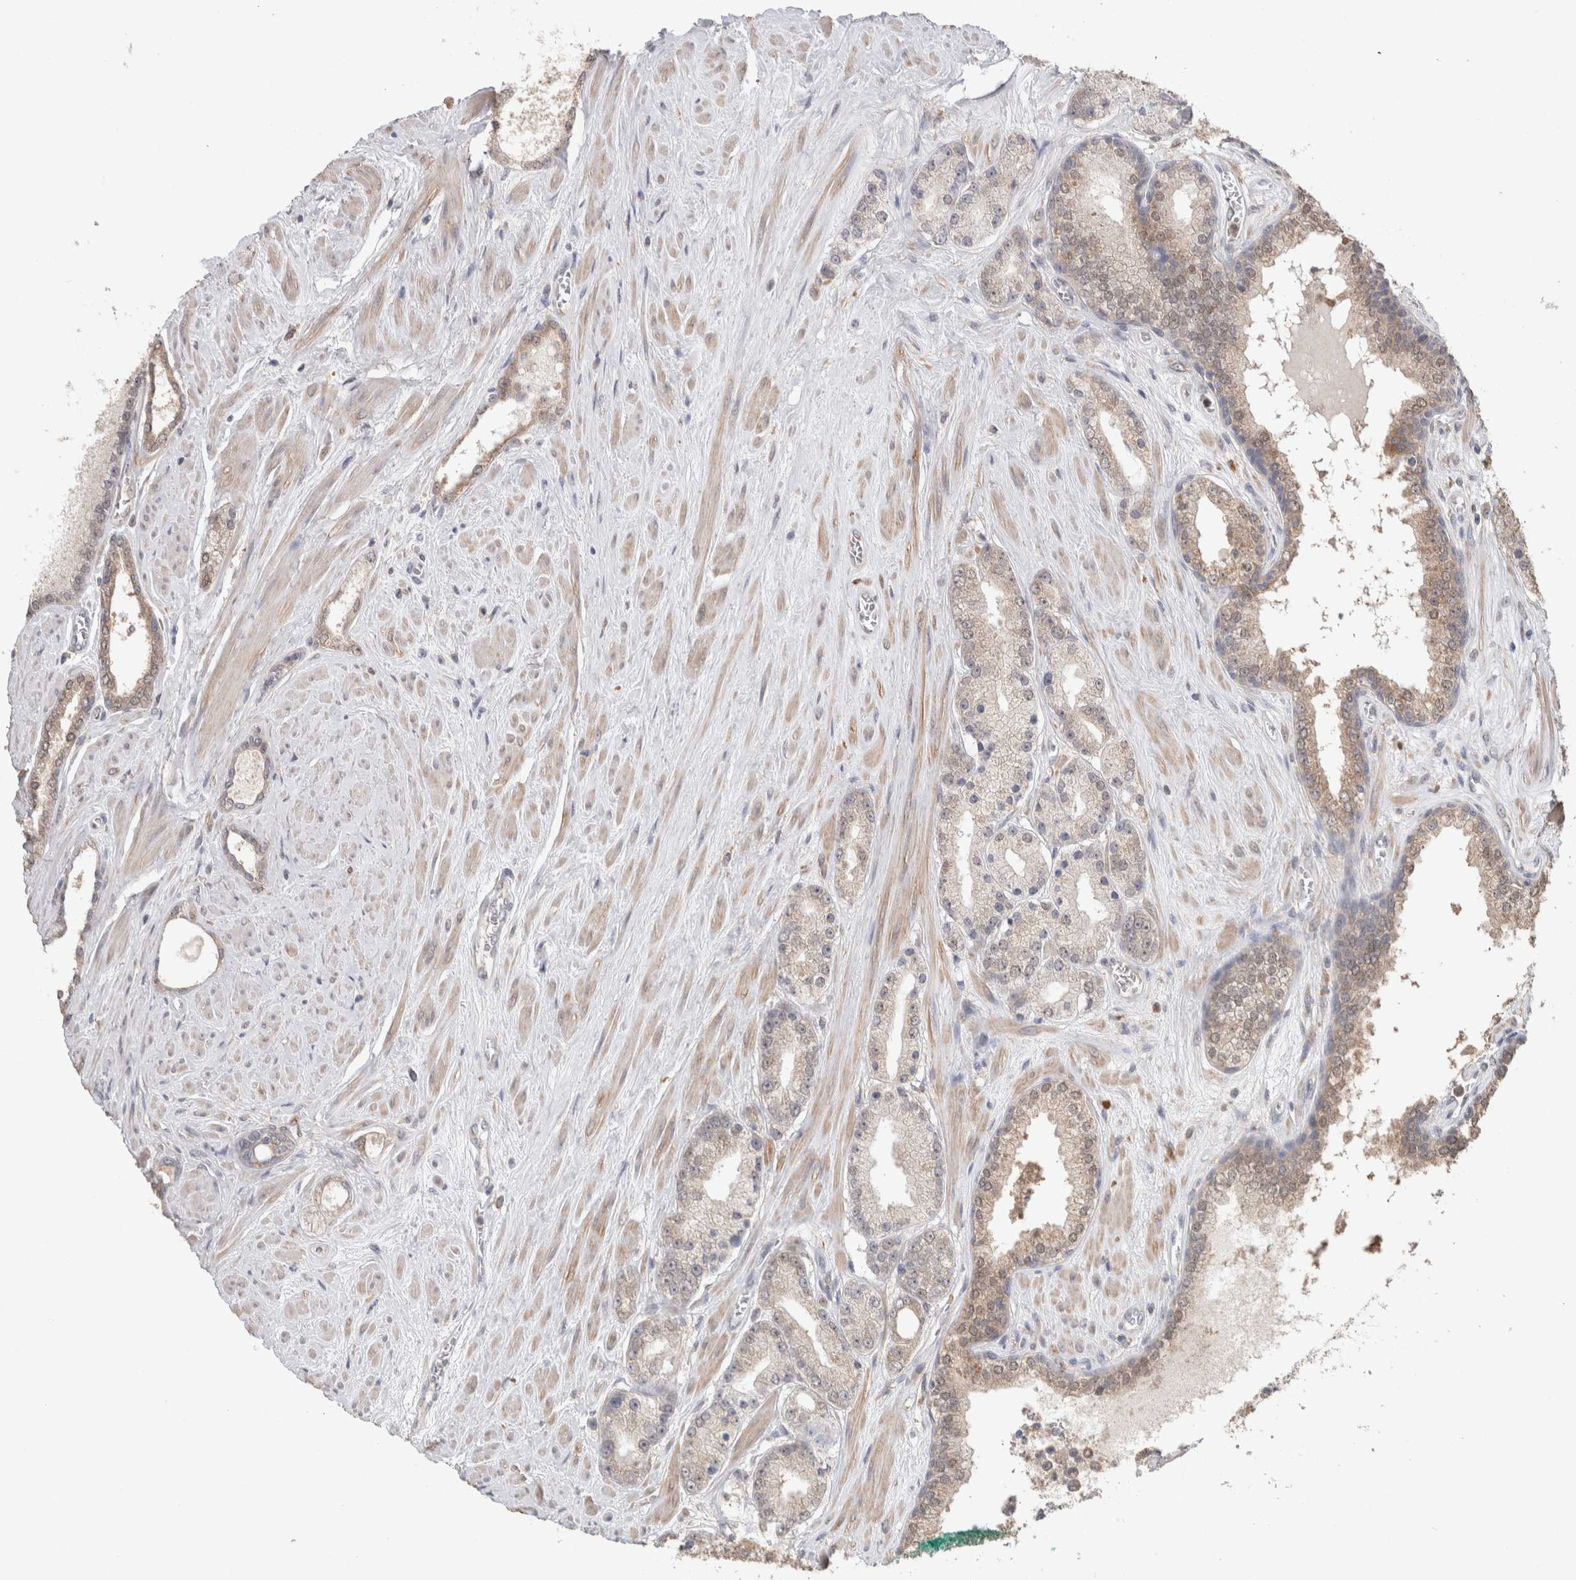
{"staining": {"intensity": "weak", "quantity": ">75%", "location": "cytoplasmic/membranous"}, "tissue": "prostate cancer", "cell_type": "Tumor cells", "image_type": "cancer", "snomed": [{"axis": "morphology", "description": "Adenocarcinoma, Low grade"}, {"axis": "topography", "description": "Prostate"}], "caption": "DAB (3,3'-diaminobenzidine) immunohistochemical staining of prostate low-grade adenocarcinoma reveals weak cytoplasmic/membranous protein positivity in approximately >75% of tumor cells.", "gene": "RAB14", "patient": {"sex": "male", "age": 62}}